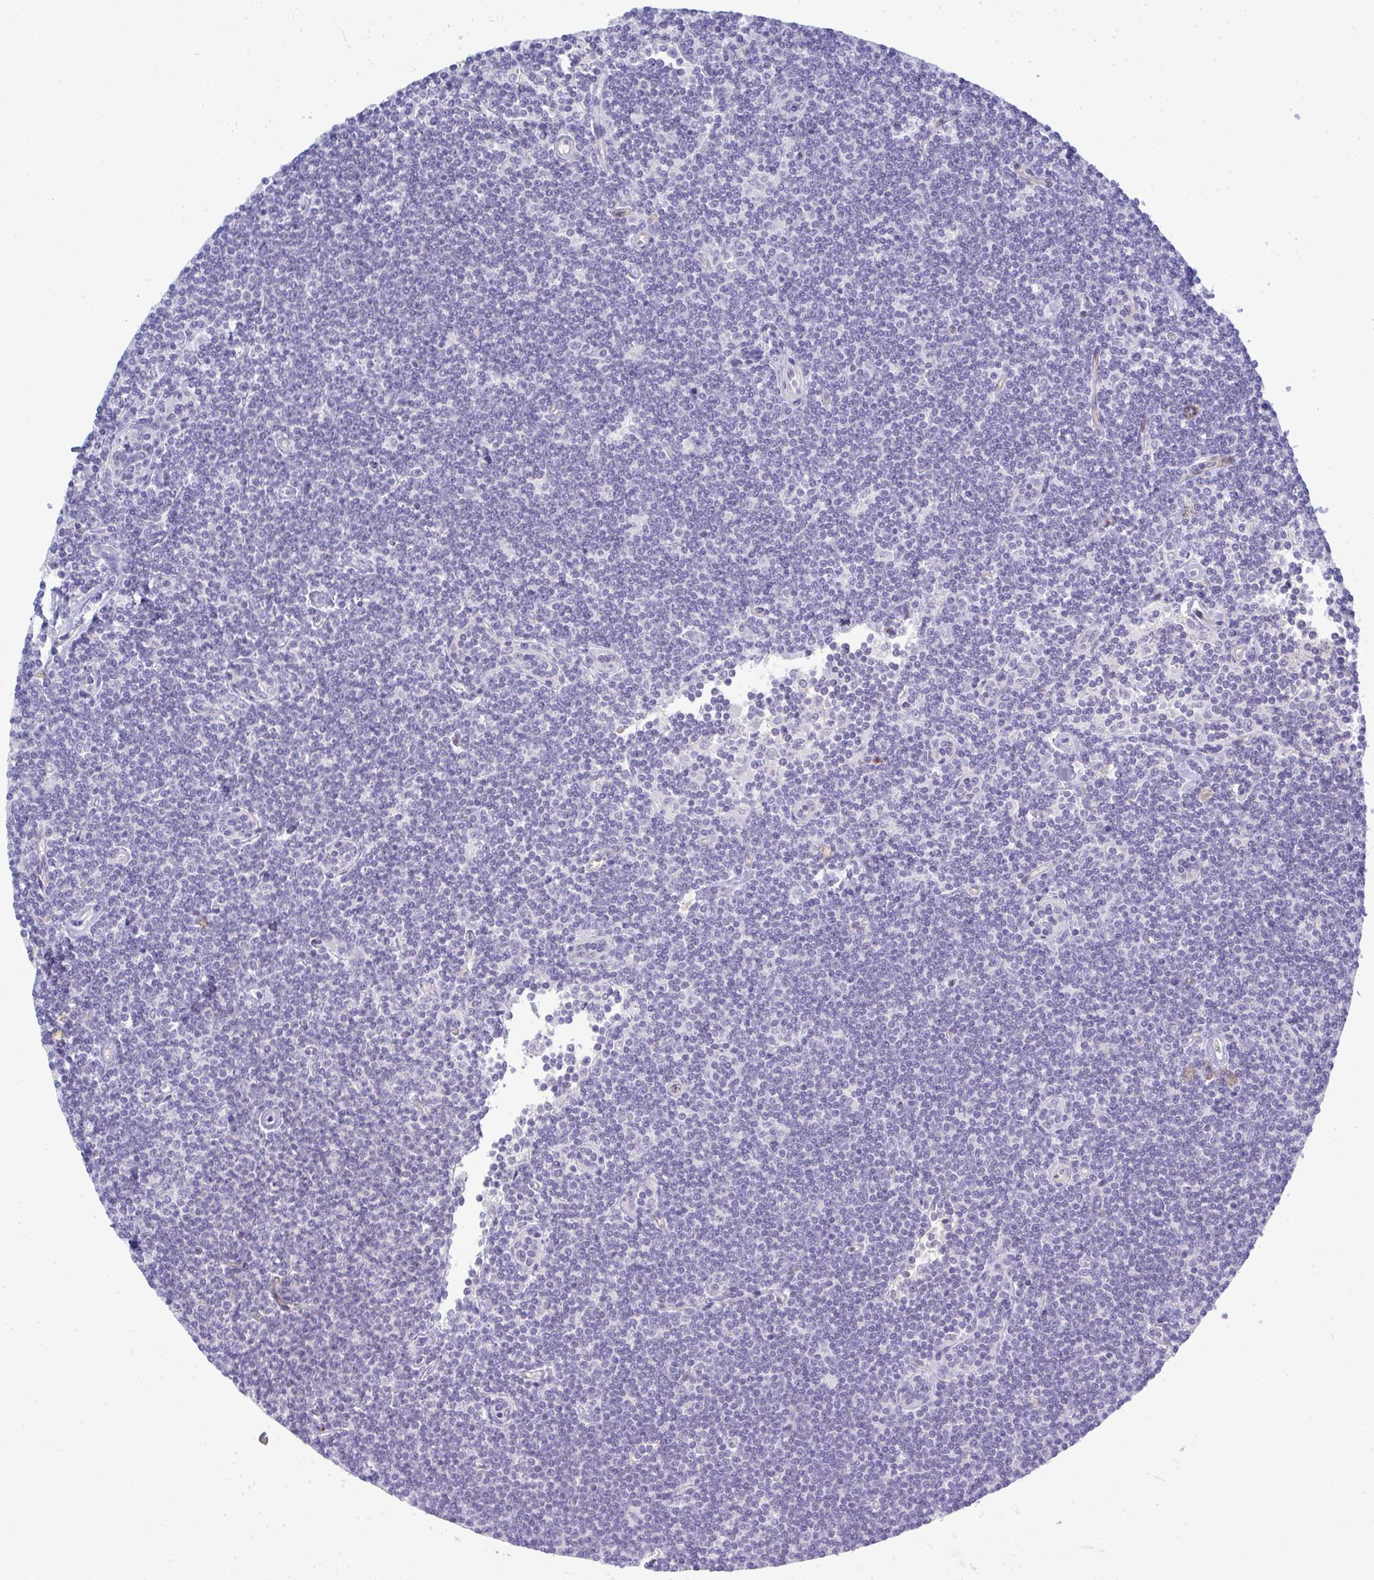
{"staining": {"intensity": "negative", "quantity": "none", "location": "none"}, "tissue": "lymphoma", "cell_type": "Tumor cells", "image_type": "cancer", "snomed": [{"axis": "morphology", "description": "Malignant lymphoma, non-Hodgkin's type, Low grade"}, {"axis": "topography", "description": "Lymph node"}], "caption": "Immunohistochemistry histopathology image of human low-grade malignant lymphoma, non-Hodgkin's type stained for a protein (brown), which exhibits no expression in tumor cells.", "gene": "TMEM82", "patient": {"sex": "female", "age": 73}}